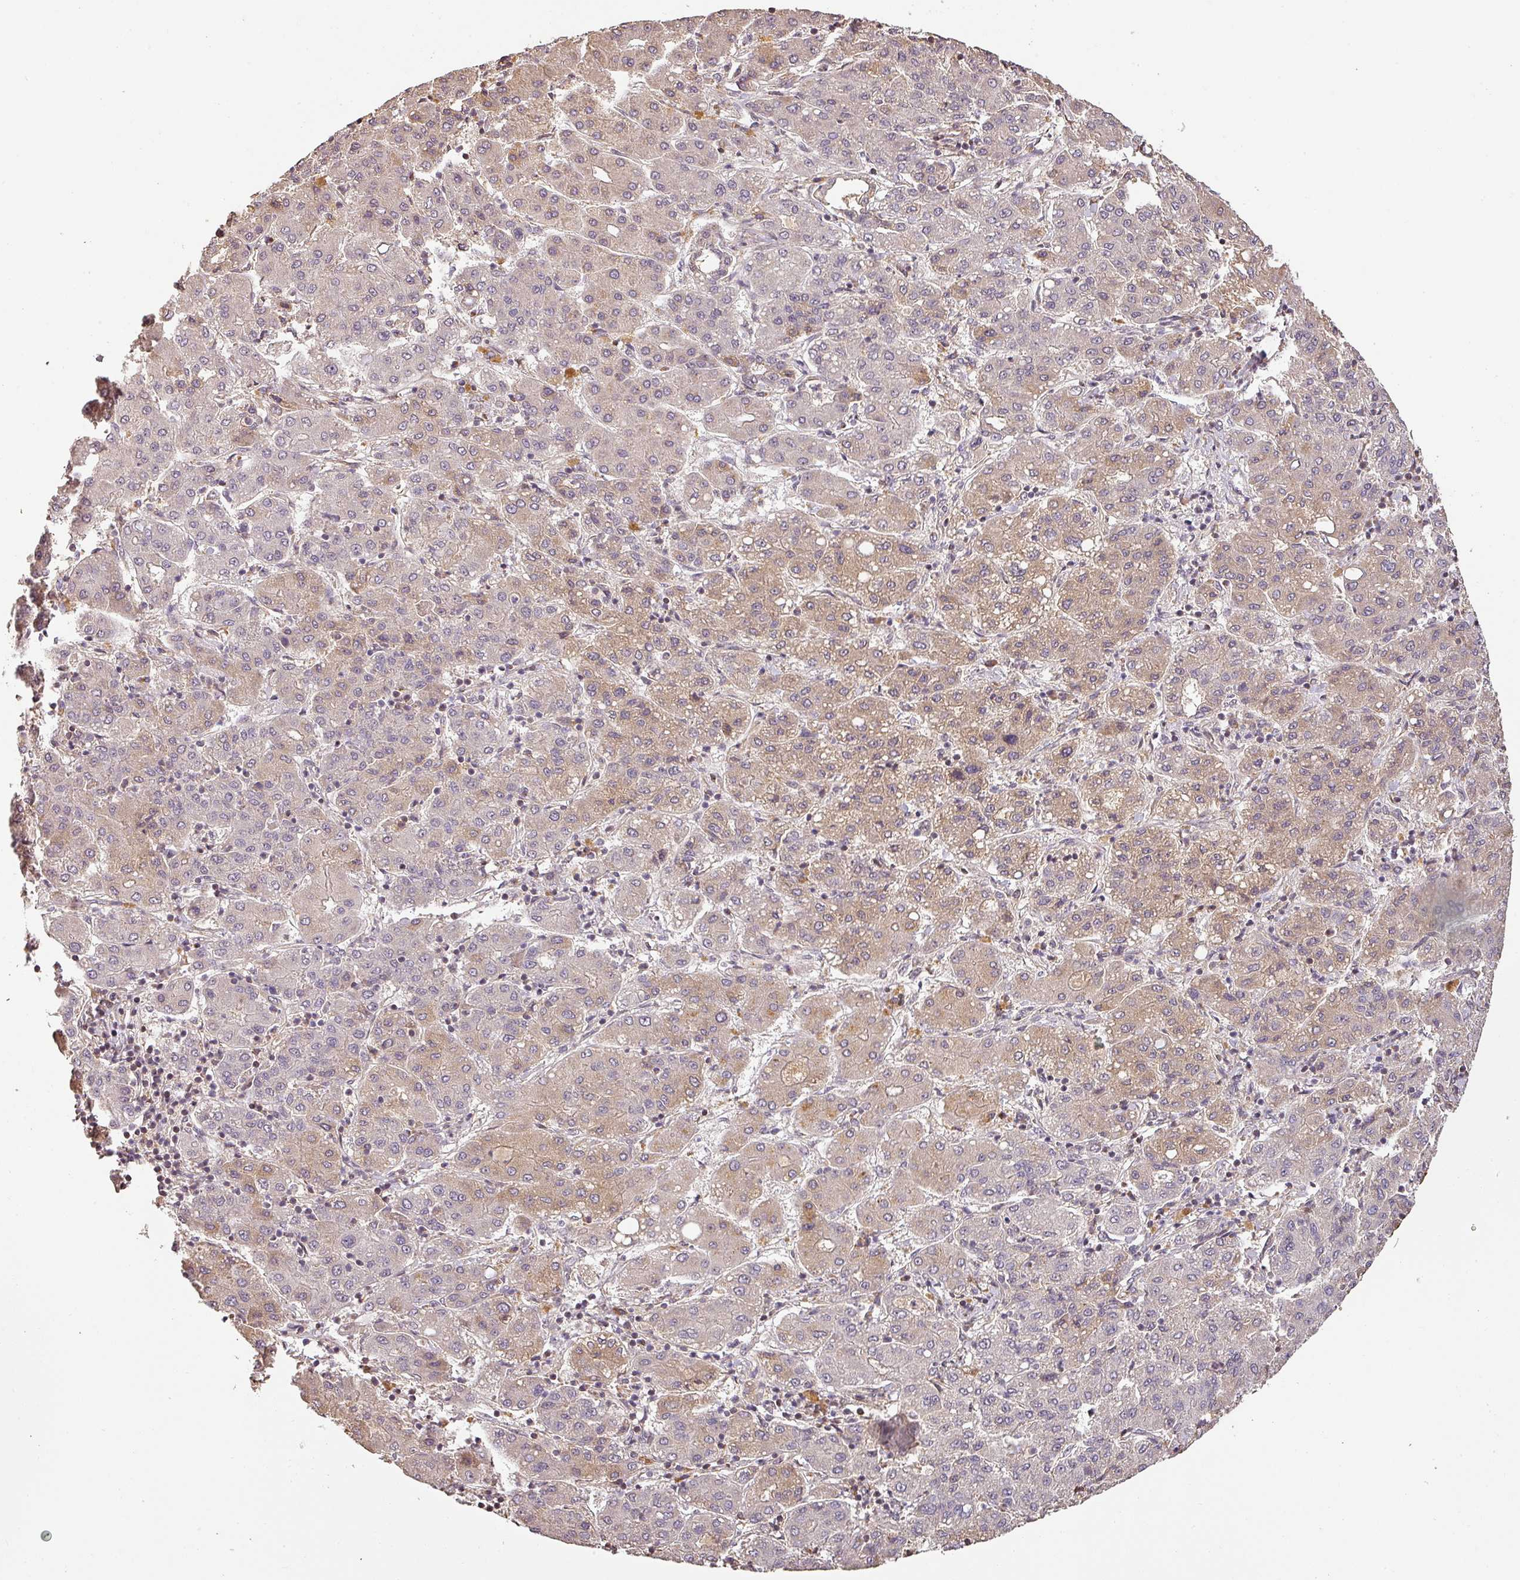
{"staining": {"intensity": "weak", "quantity": "25%-75%", "location": "cytoplasmic/membranous"}, "tissue": "liver cancer", "cell_type": "Tumor cells", "image_type": "cancer", "snomed": [{"axis": "morphology", "description": "Carcinoma, Hepatocellular, NOS"}, {"axis": "topography", "description": "Liver"}], "caption": "Human hepatocellular carcinoma (liver) stained with a protein marker exhibits weak staining in tumor cells.", "gene": "BPIFB3", "patient": {"sex": "male", "age": 65}}